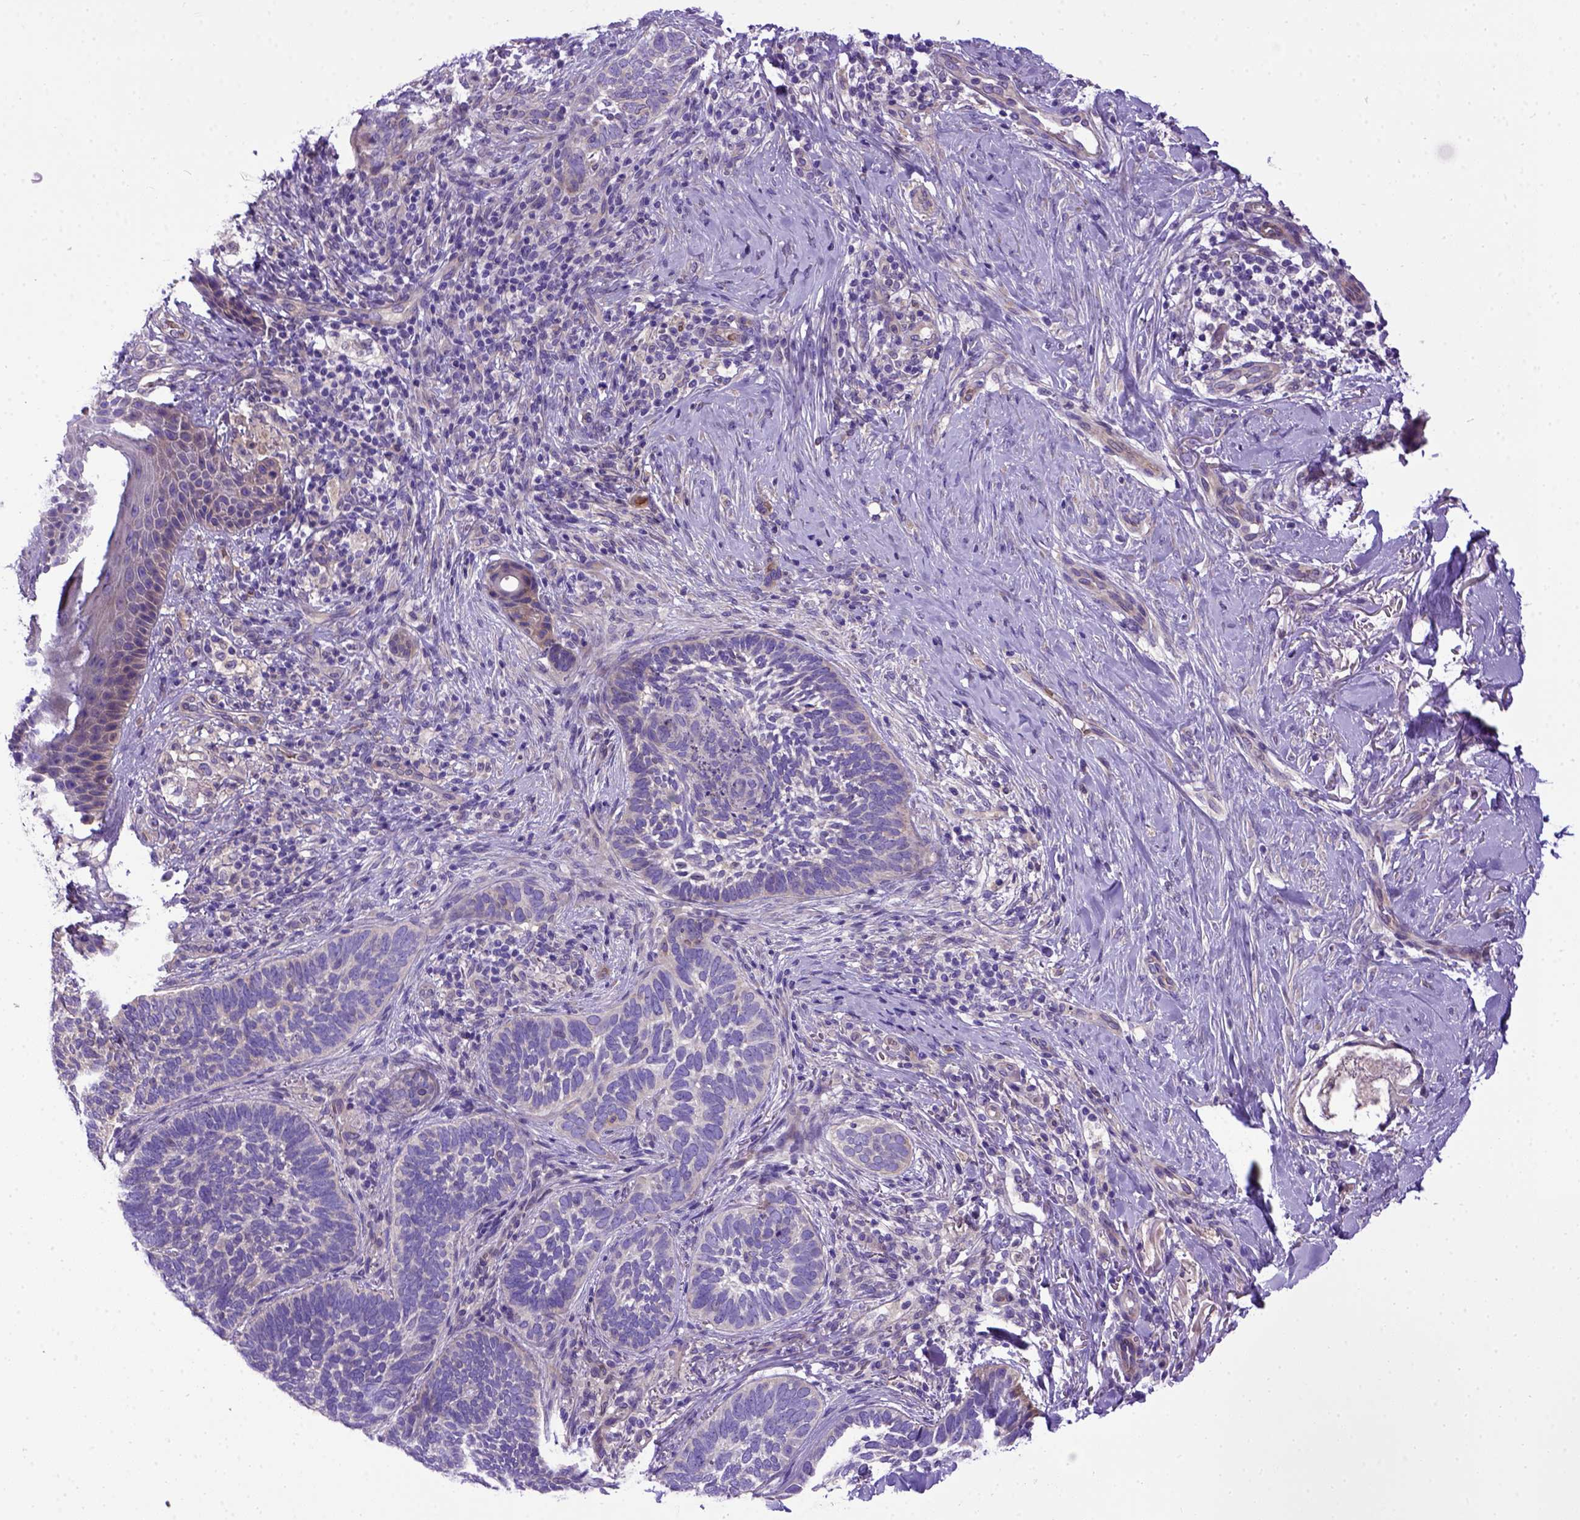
{"staining": {"intensity": "negative", "quantity": "none", "location": "none"}, "tissue": "skin cancer", "cell_type": "Tumor cells", "image_type": "cancer", "snomed": [{"axis": "morphology", "description": "Normal tissue, NOS"}, {"axis": "morphology", "description": "Basal cell carcinoma"}, {"axis": "topography", "description": "Skin"}], "caption": "Immunohistochemical staining of skin basal cell carcinoma demonstrates no significant staining in tumor cells.", "gene": "ADAM12", "patient": {"sex": "male", "age": 46}}